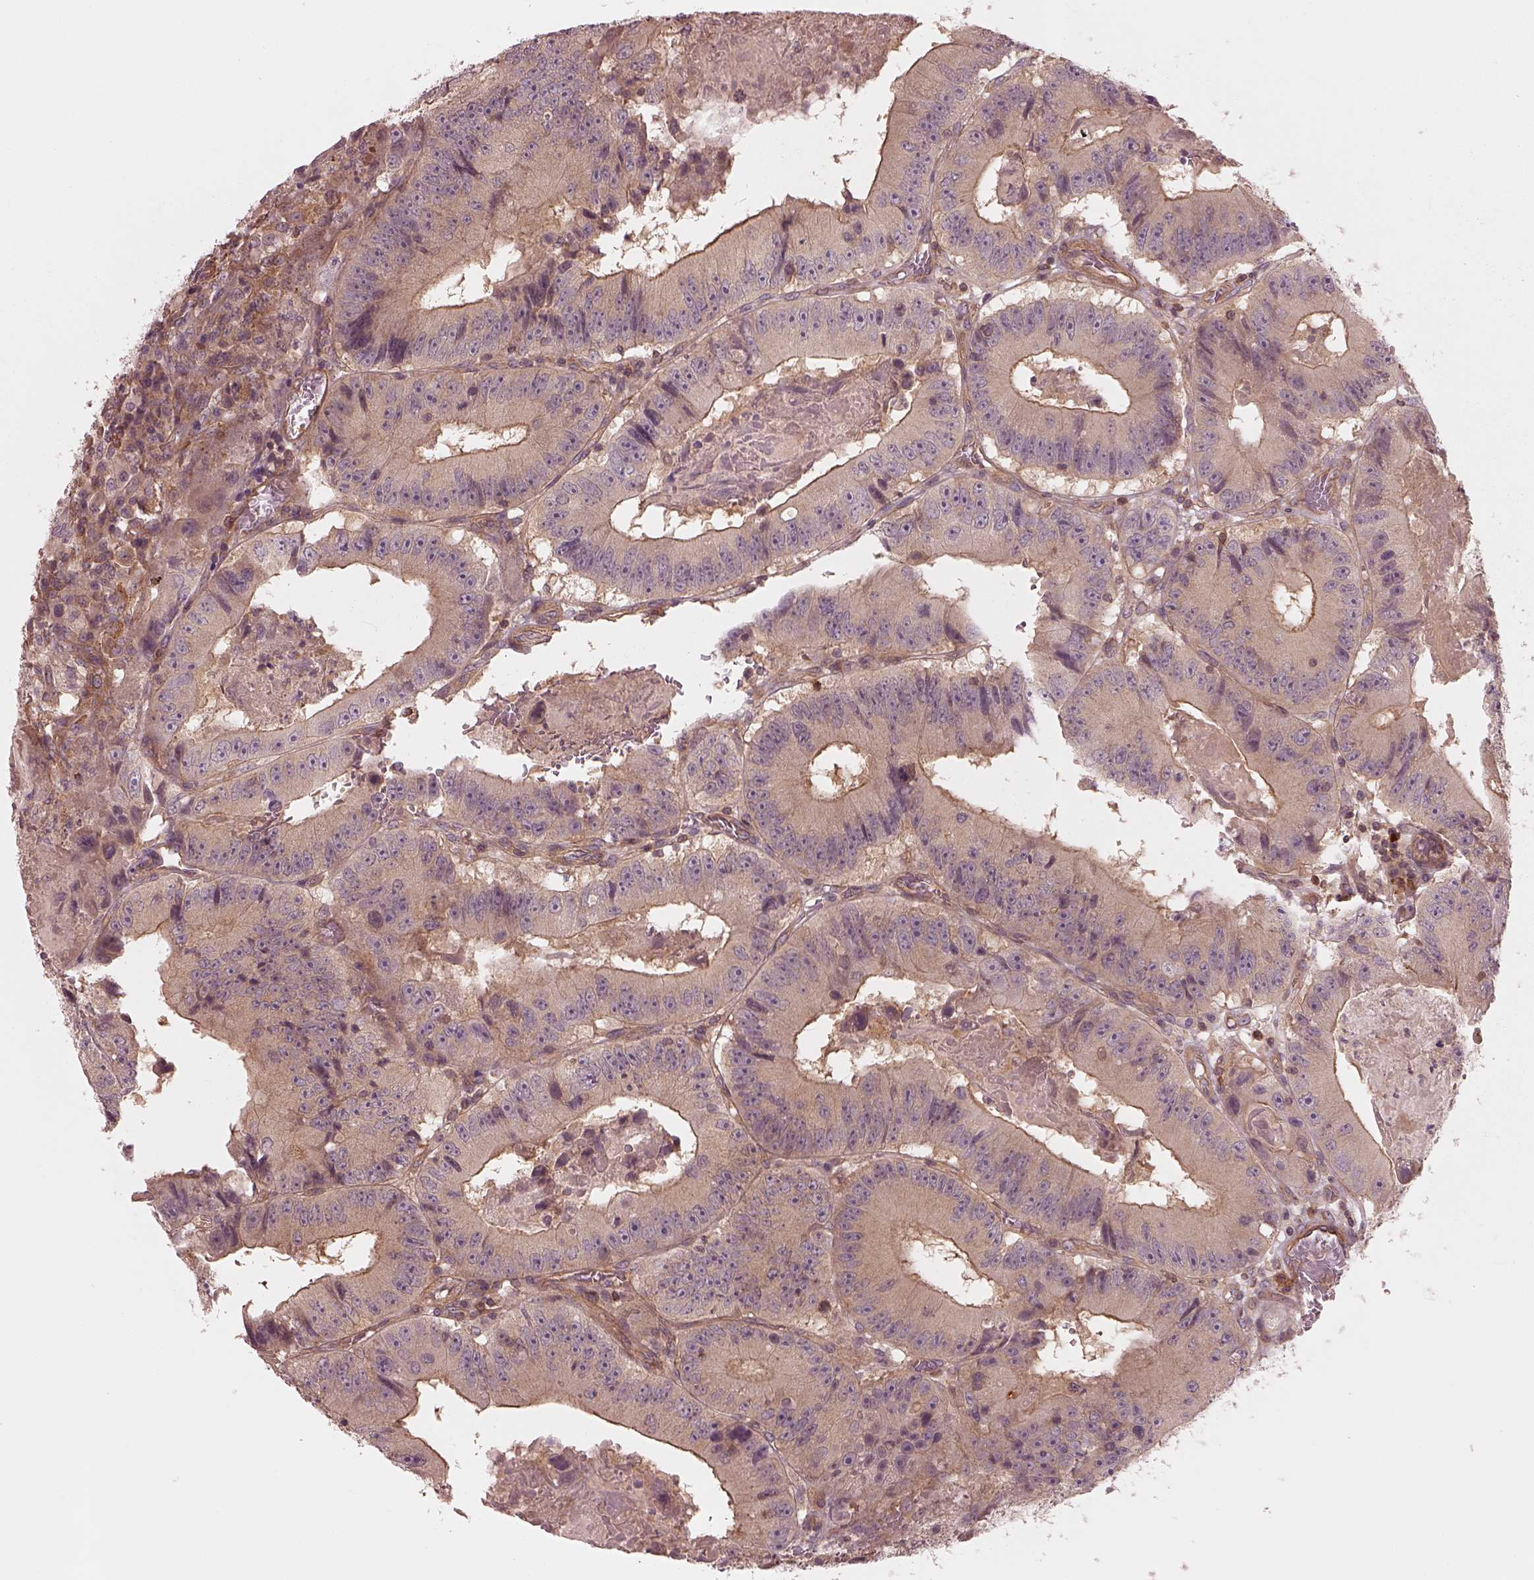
{"staining": {"intensity": "moderate", "quantity": "25%-75%", "location": "cytoplasmic/membranous"}, "tissue": "colorectal cancer", "cell_type": "Tumor cells", "image_type": "cancer", "snomed": [{"axis": "morphology", "description": "Adenocarcinoma, NOS"}, {"axis": "topography", "description": "Colon"}], "caption": "A medium amount of moderate cytoplasmic/membranous expression is seen in about 25%-75% of tumor cells in colorectal cancer tissue.", "gene": "FAM107B", "patient": {"sex": "female", "age": 86}}